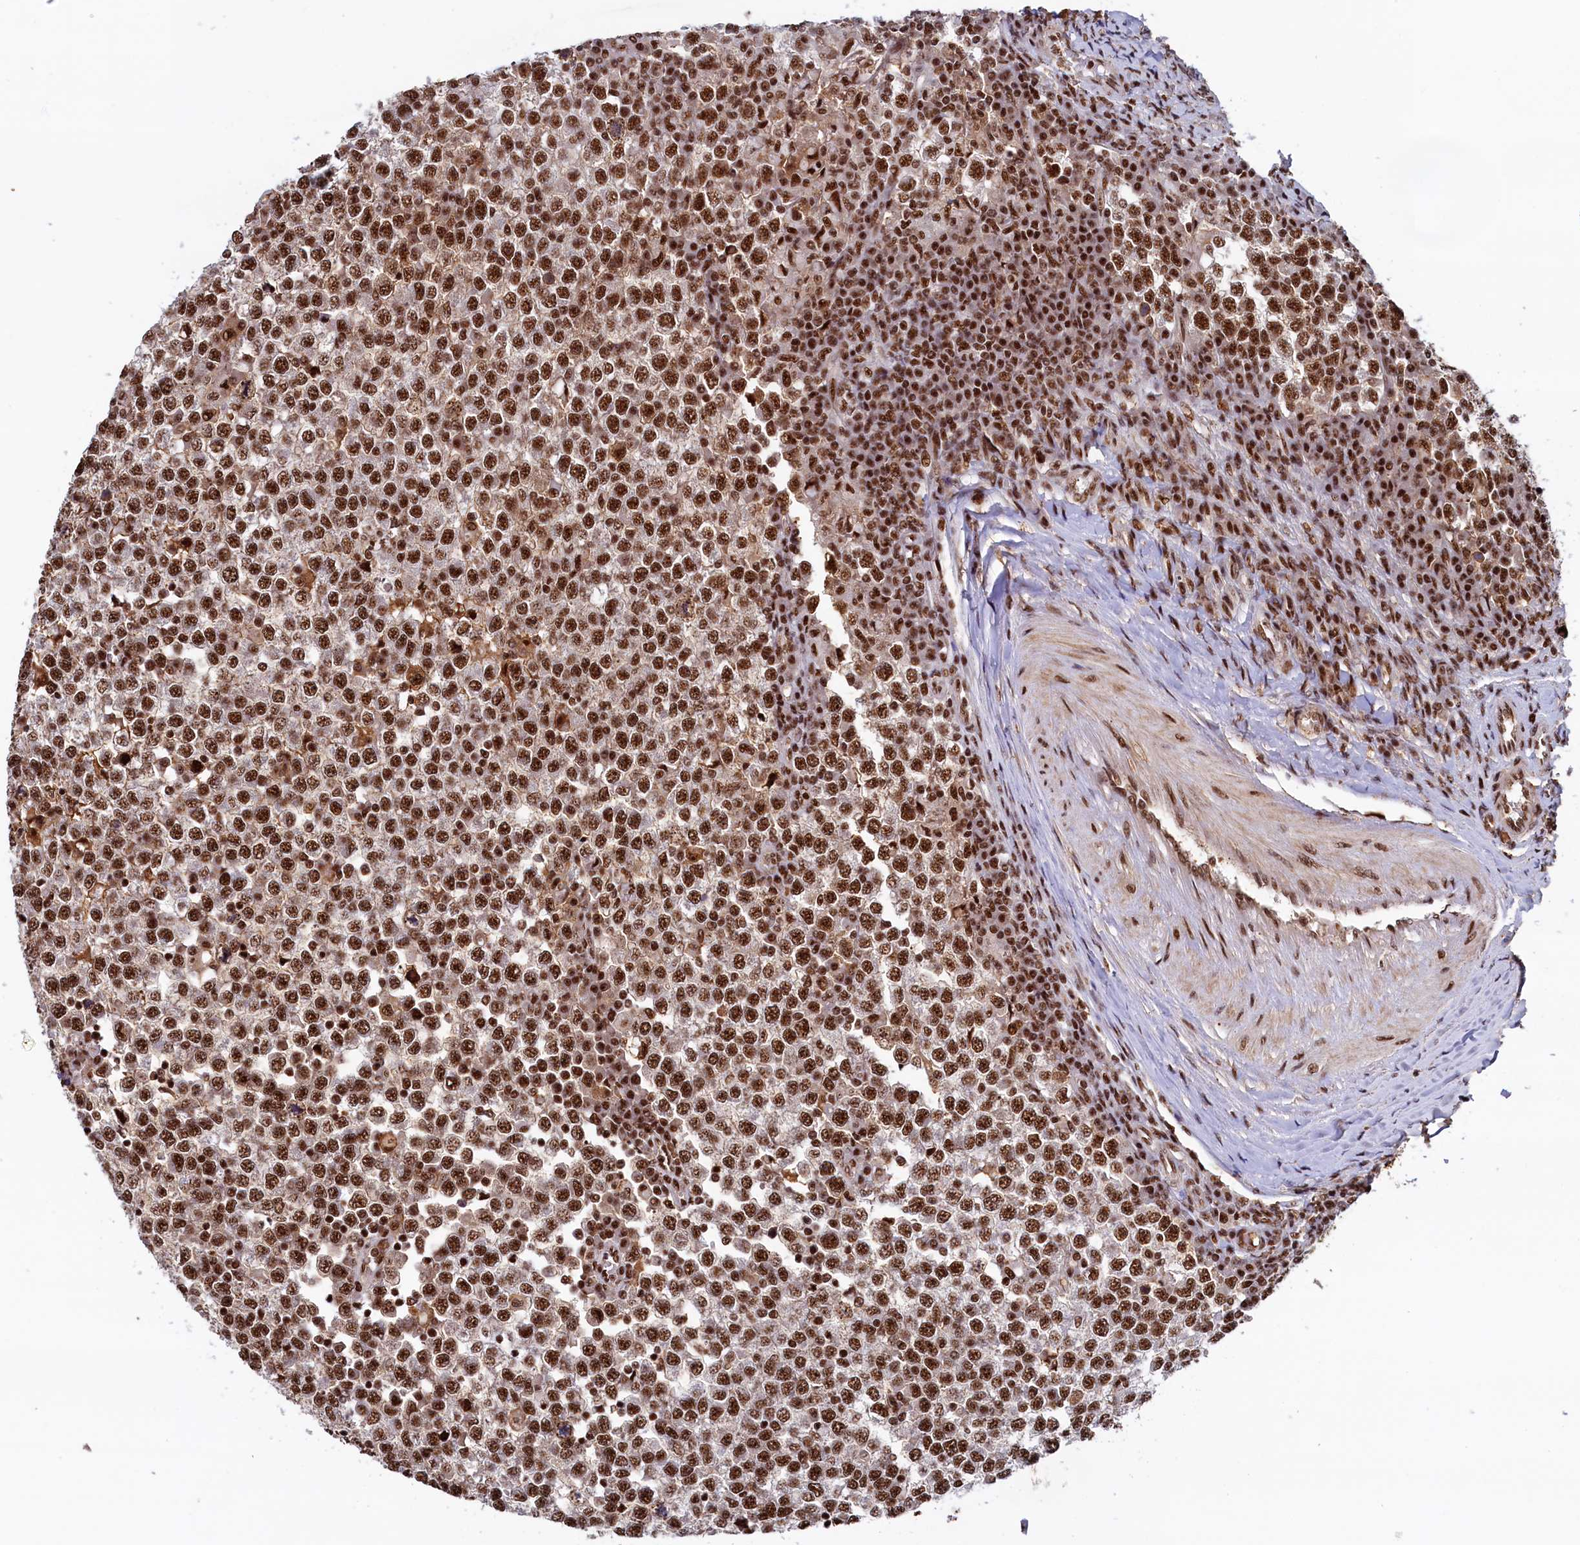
{"staining": {"intensity": "strong", "quantity": ">75%", "location": "nuclear"}, "tissue": "testis cancer", "cell_type": "Tumor cells", "image_type": "cancer", "snomed": [{"axis": "morphology", "description": "Seminoma, NOS"}, {"axis": "topography", "description": "Testis"}], "caption": "Protein analysis of testis seminoma tissue reveals strong nuclear staining in approximately >75% of tumor cells.", "gene": "ZC3H18", "patient": {"sex": "male", "age": 65}}